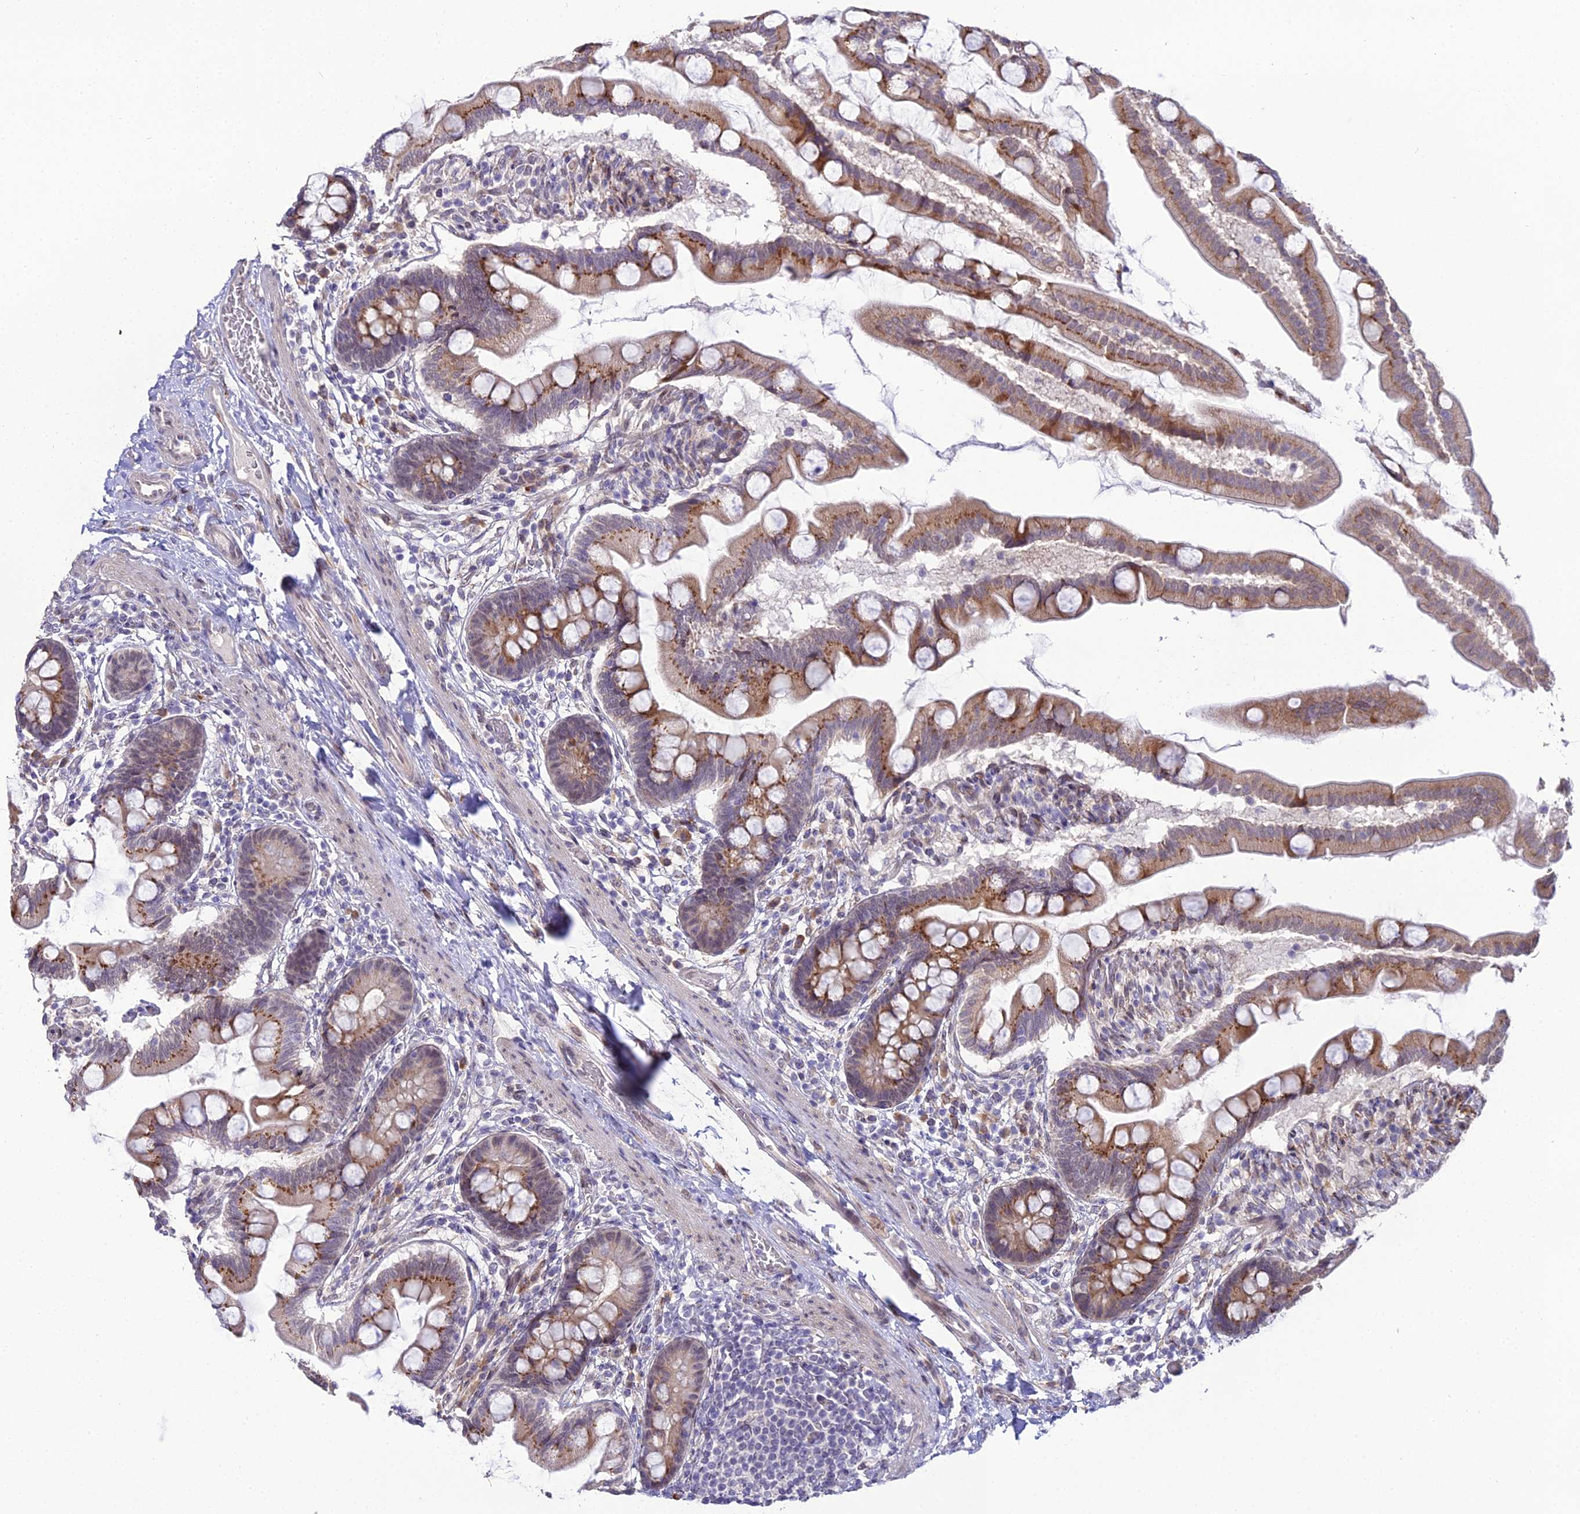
{"staining": {"intensity": "moderate", "quantity": ">75%", "location": "cytoplasmic/membranous"}, "tissue": "small intestine", "cell_type": "Glandular cells", "image_type": "normal", "snomed": [{"axis": "morphology", "description": "Normal tissue, NOS"}, {"axis": "topography", "description": "Small intestine"}], "caption": "Benign small intestine shows moderate cytoplasmic/membranous staining in approximately >75% of glandular cells The staining is performed using DAB (3,3'-diaminobenzidine) brown chromogen to label protein expression. The nuclei are counter-stained blue using hematoxylin..", "gene": "TROAP", "patient": {"sex": "female", "age": 56}}